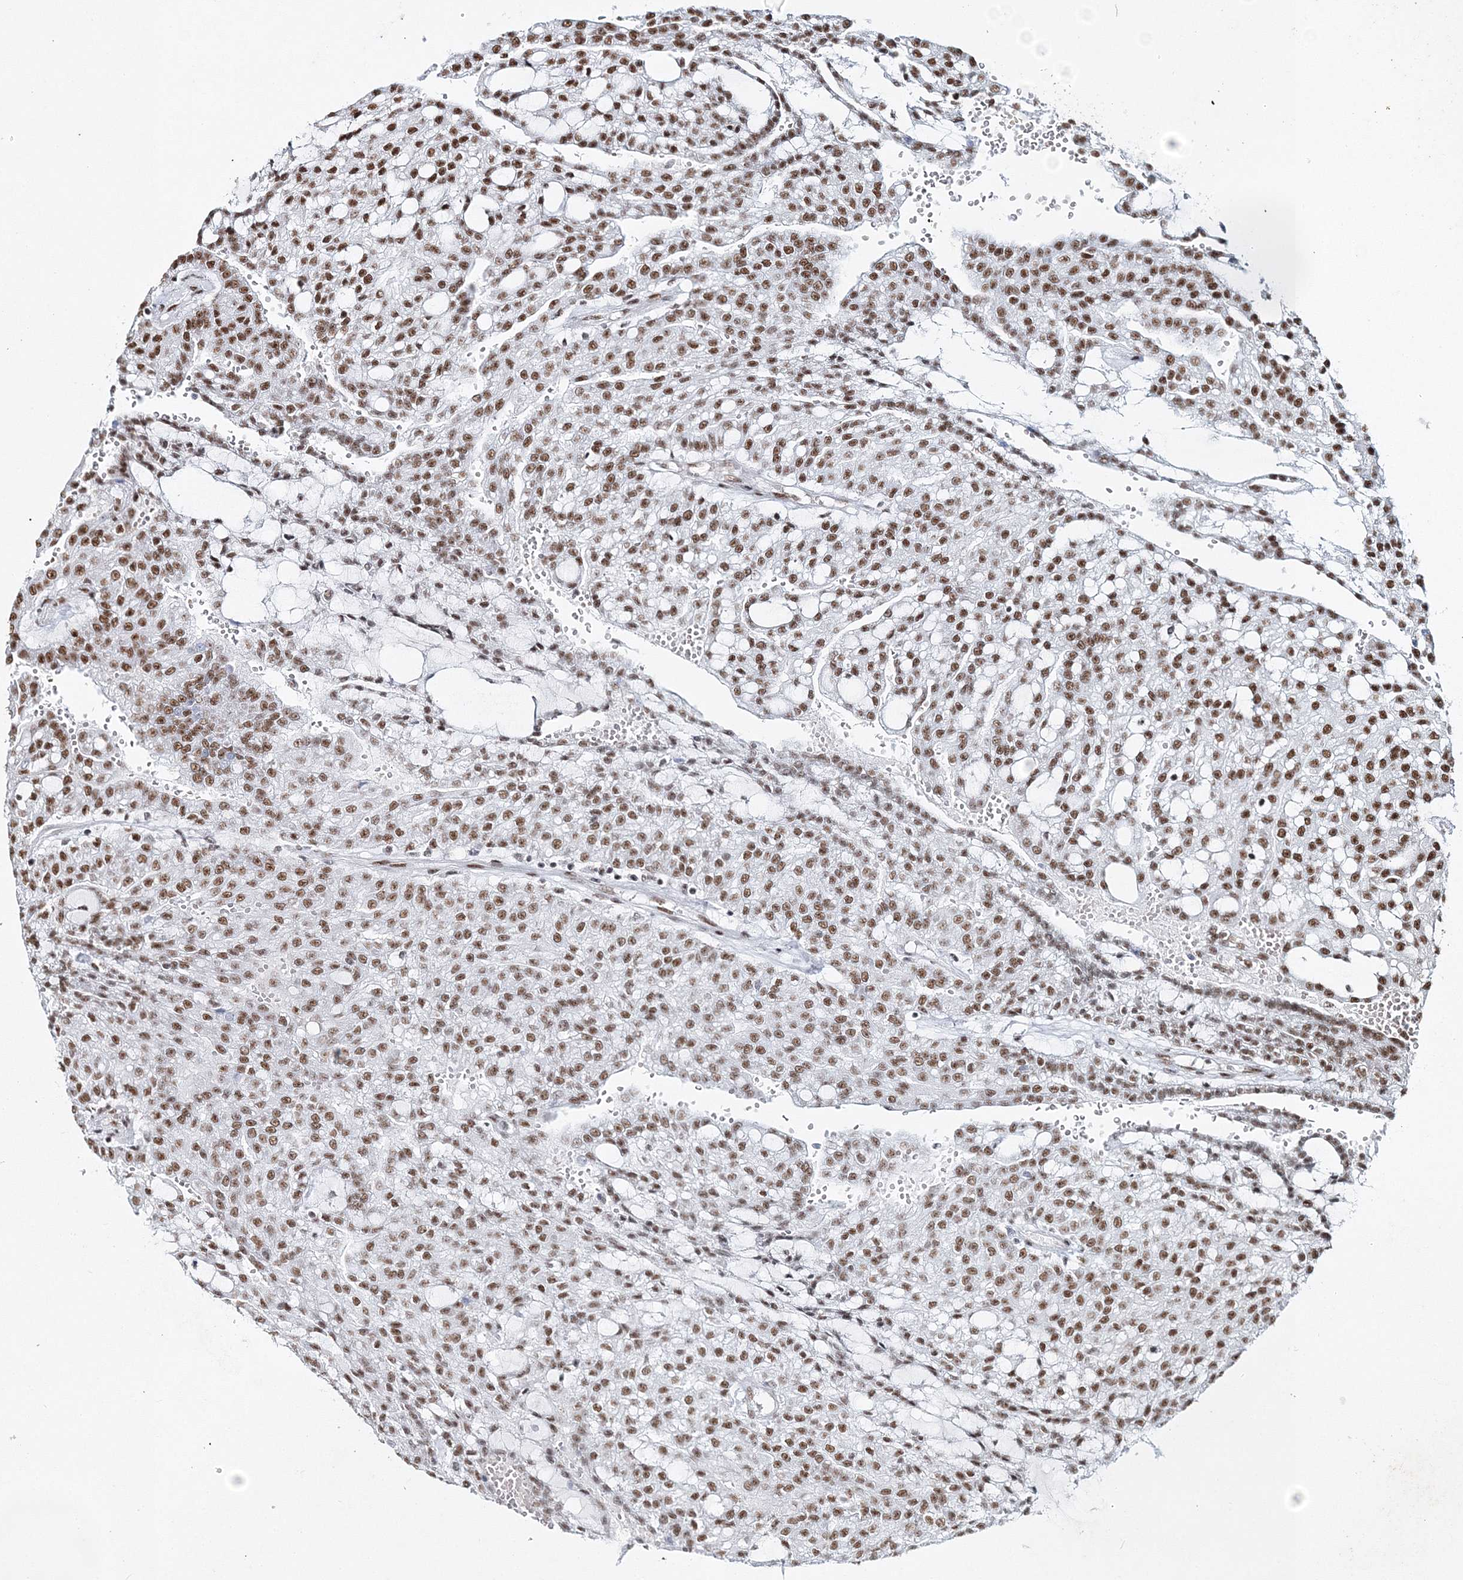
{"staining": {"intensity": "moderate", "quantity": ">75%", "location": "nuclear"}, "tissue": "renal cancer", "cell_type": "Tumor cells", "image_type": "cancer", "snomed": [{"axis": "morphology", "description": "Adenocarcinoma, NOS"}, {"axis": "topography", "description": "Kidney"}], "caption": "This micrograph displays immunohistochemistry (IHC) staining of human renal adenocarcinoma, with medium moderate nuclear positivity in about >75% of tumor cells.", "gene": "QRICH1", "patient": {"sex": "male", "age": 63}}